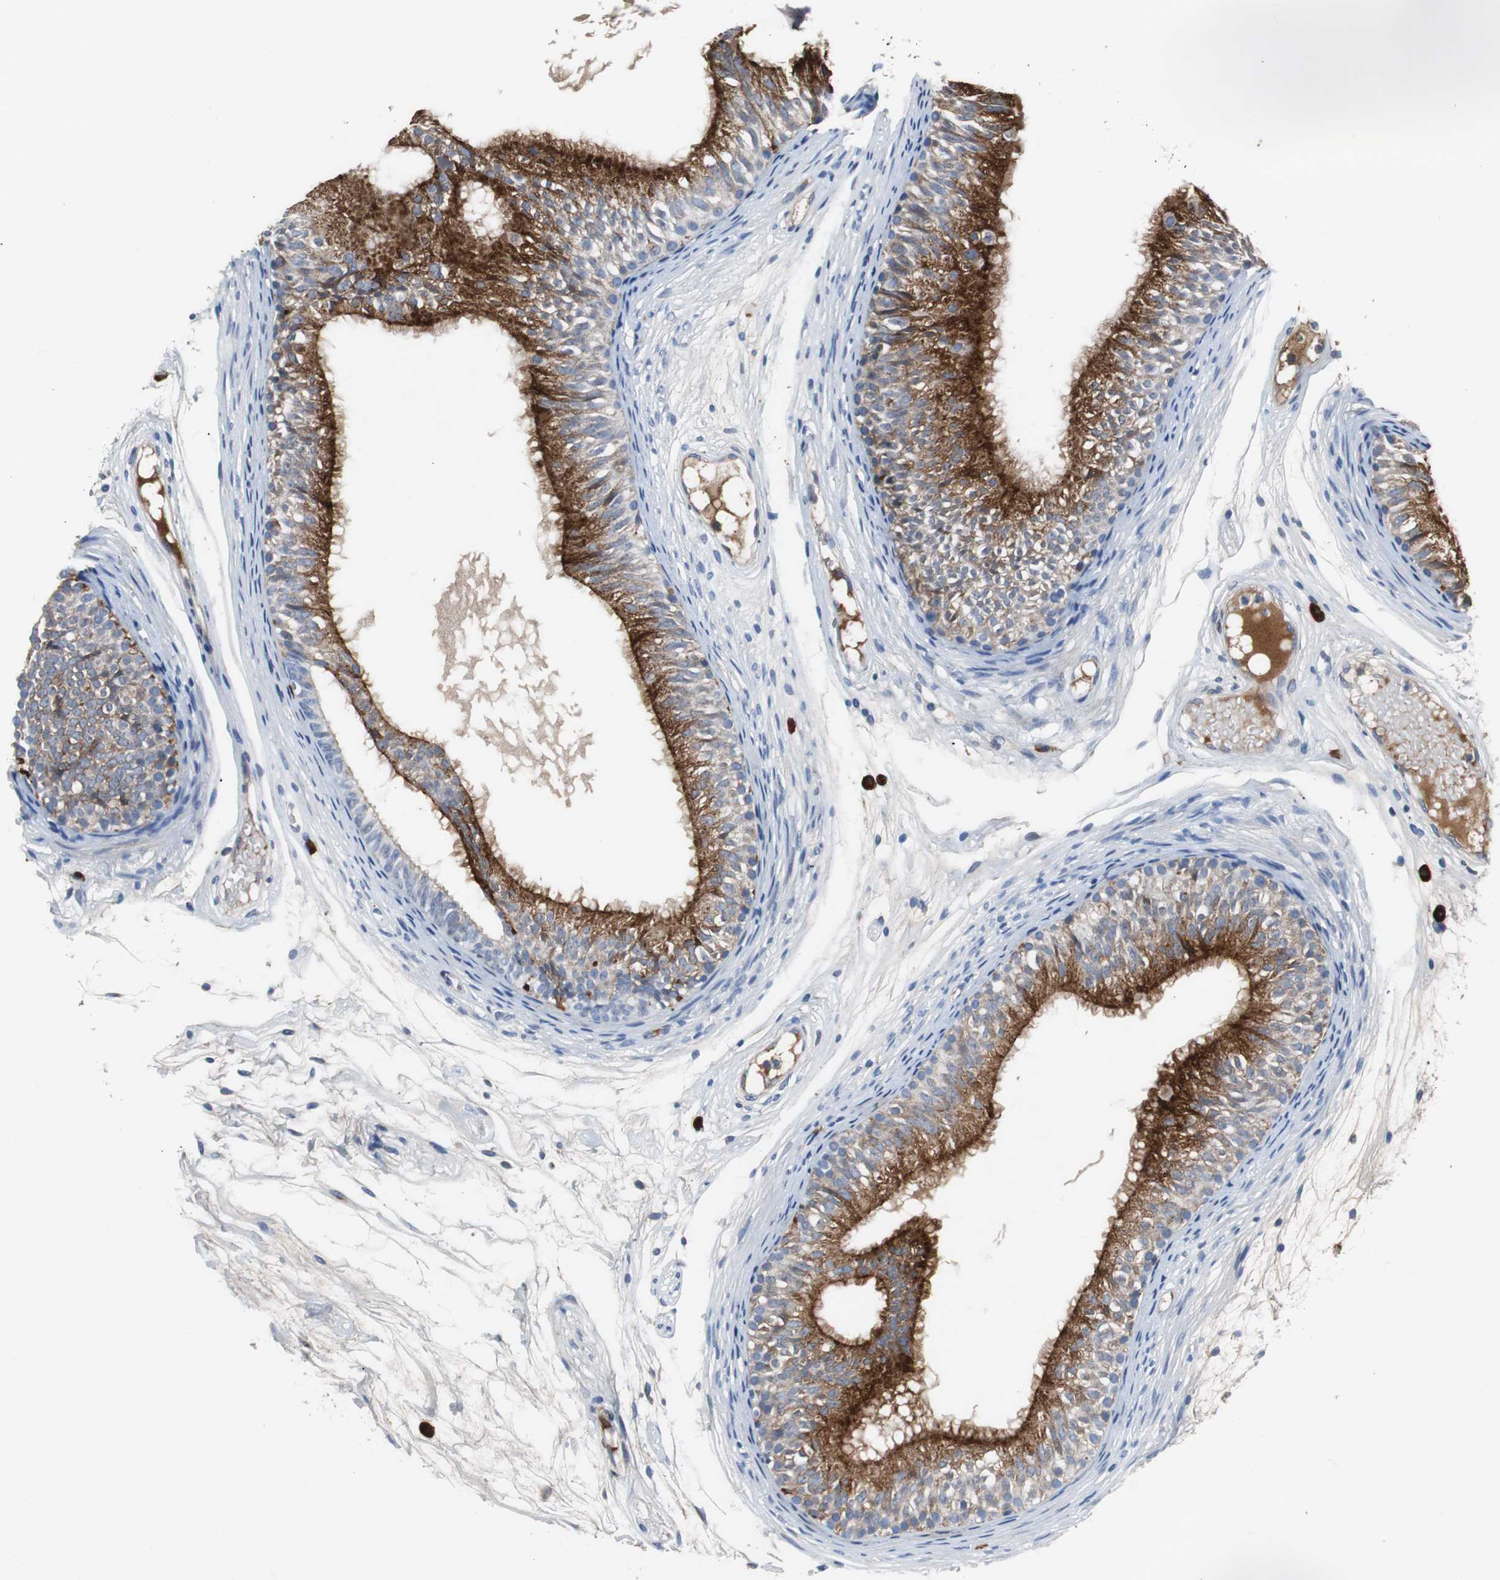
{"staining": {"intensity": "strong", "quantity": "25%-75%", "location": "cytoplasmic/membranous"}, "tissue": "epididymis", "cell_type": "Glandular cells", "image_type": "normal", "snomed": [{"axis": "morphology", "description": "Normal tissue, NOS"}, {"axis": "morphology", "description": "Atrophy, NOS"}, {"axis": "topography", "description": "Testis"}, {"axis": "topography", "description": "Epididymis"}], "caption": "Immunohistochemistry histopathology image of benign epididymis: epididymis stained using IHC exhibits high levels of strong protein expression localized specifically in the cytoplasmic/membranous of glandular cells, appearing as a cytoplasmic/membranous brown color.", "gene": "SORT1", "patient": {"sex": "male", "age": 18}}